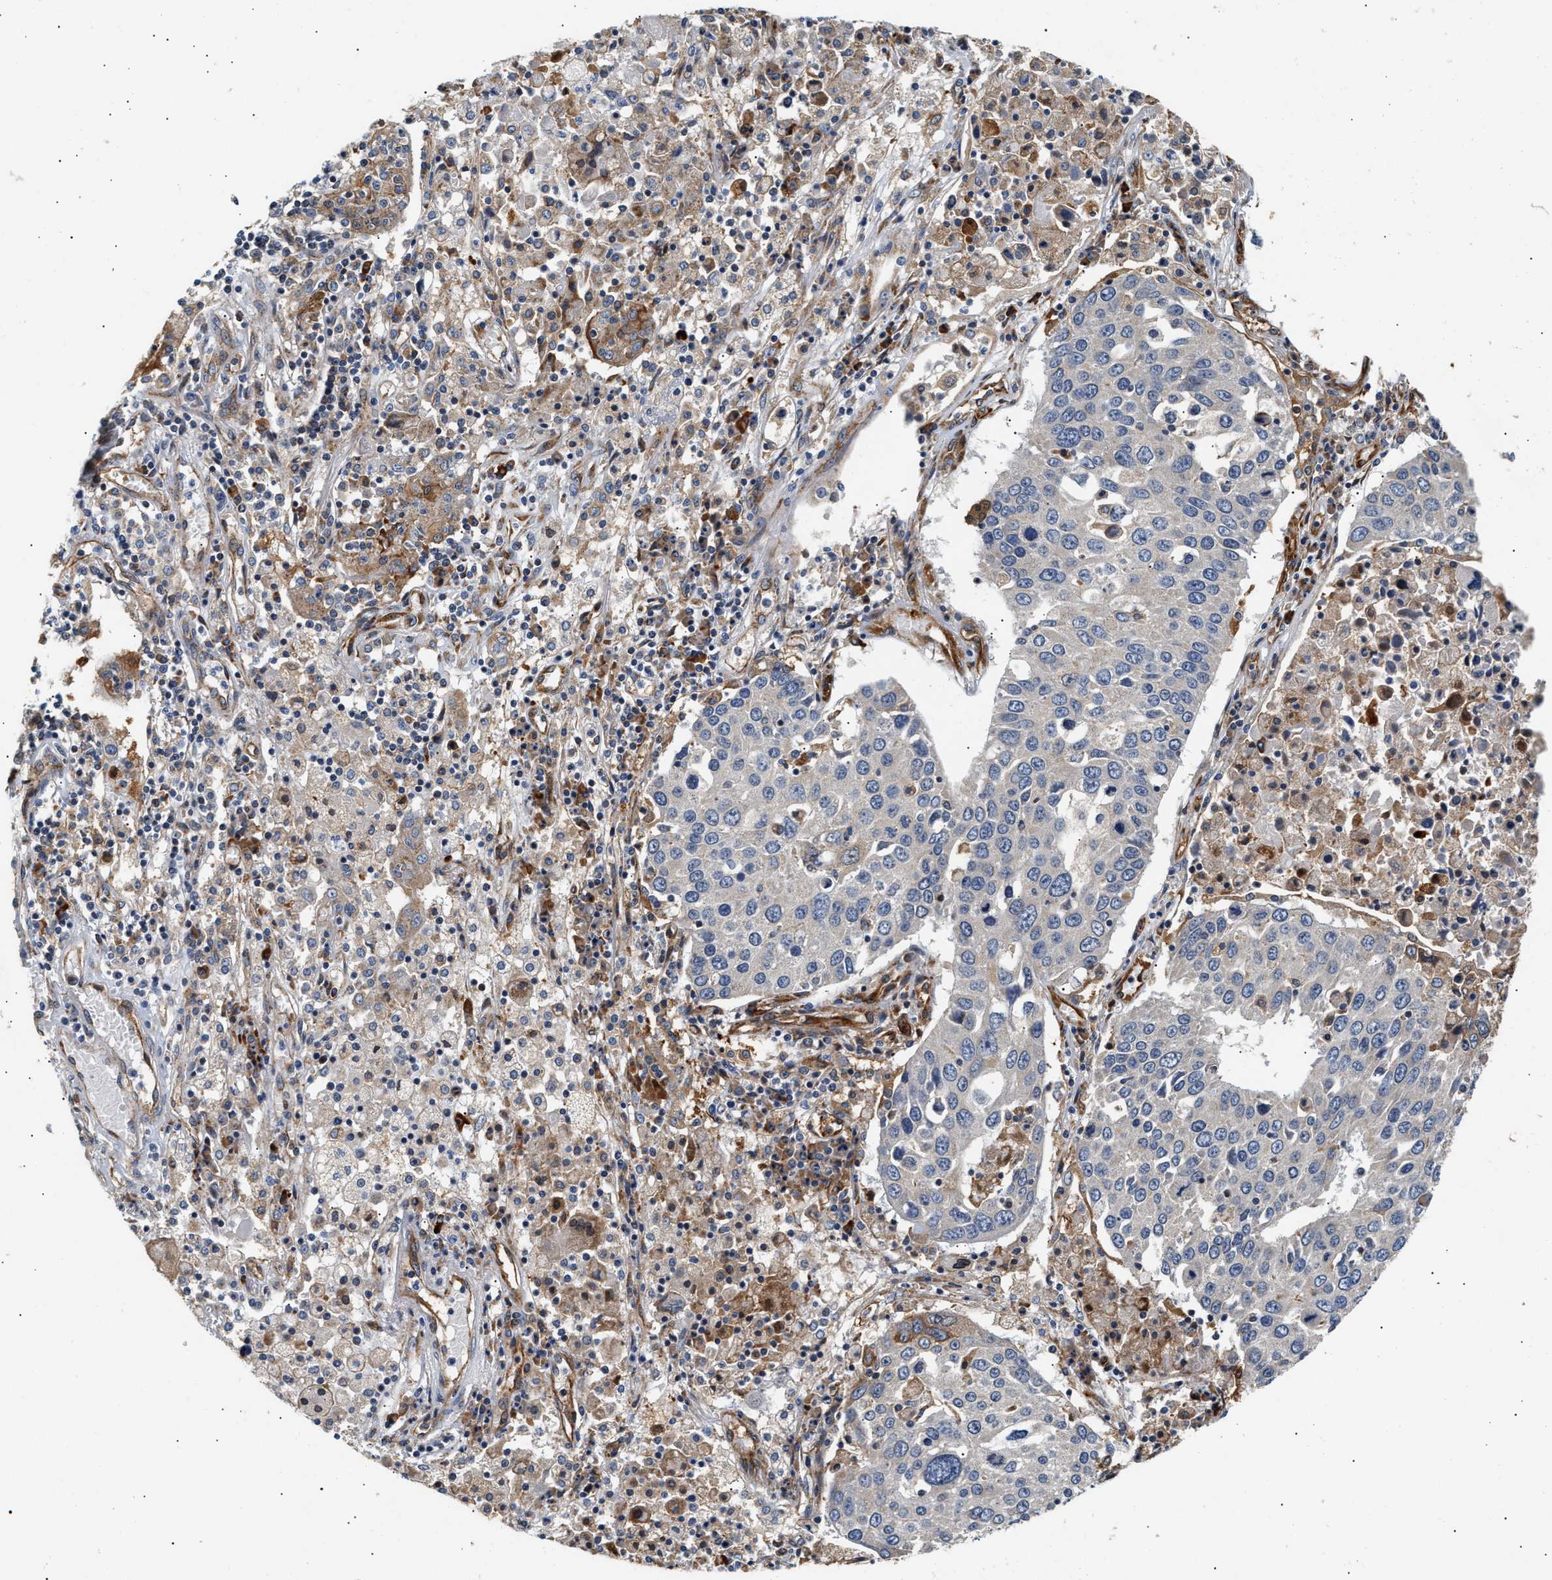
{"staining": {"intensity": "negative", "quantity": "none", "location": "none"}, "tissue": "lung cancer", "cell_type": "Tumor cells", "image_type": "cancer", "snomed": [{"axis": "morphology", "description": "Squamous cell carcinoma, NOS"}, {"axis": "topography", "description": "Lung"}], "caption": "An immunohistochemistry image of lung squamous cell carcinoma is shown. There is no staining in tumor cells of lung squamous cell carcinoma.", "gene": "IFT74", "patient": {"sex": "male", "age": 65}}